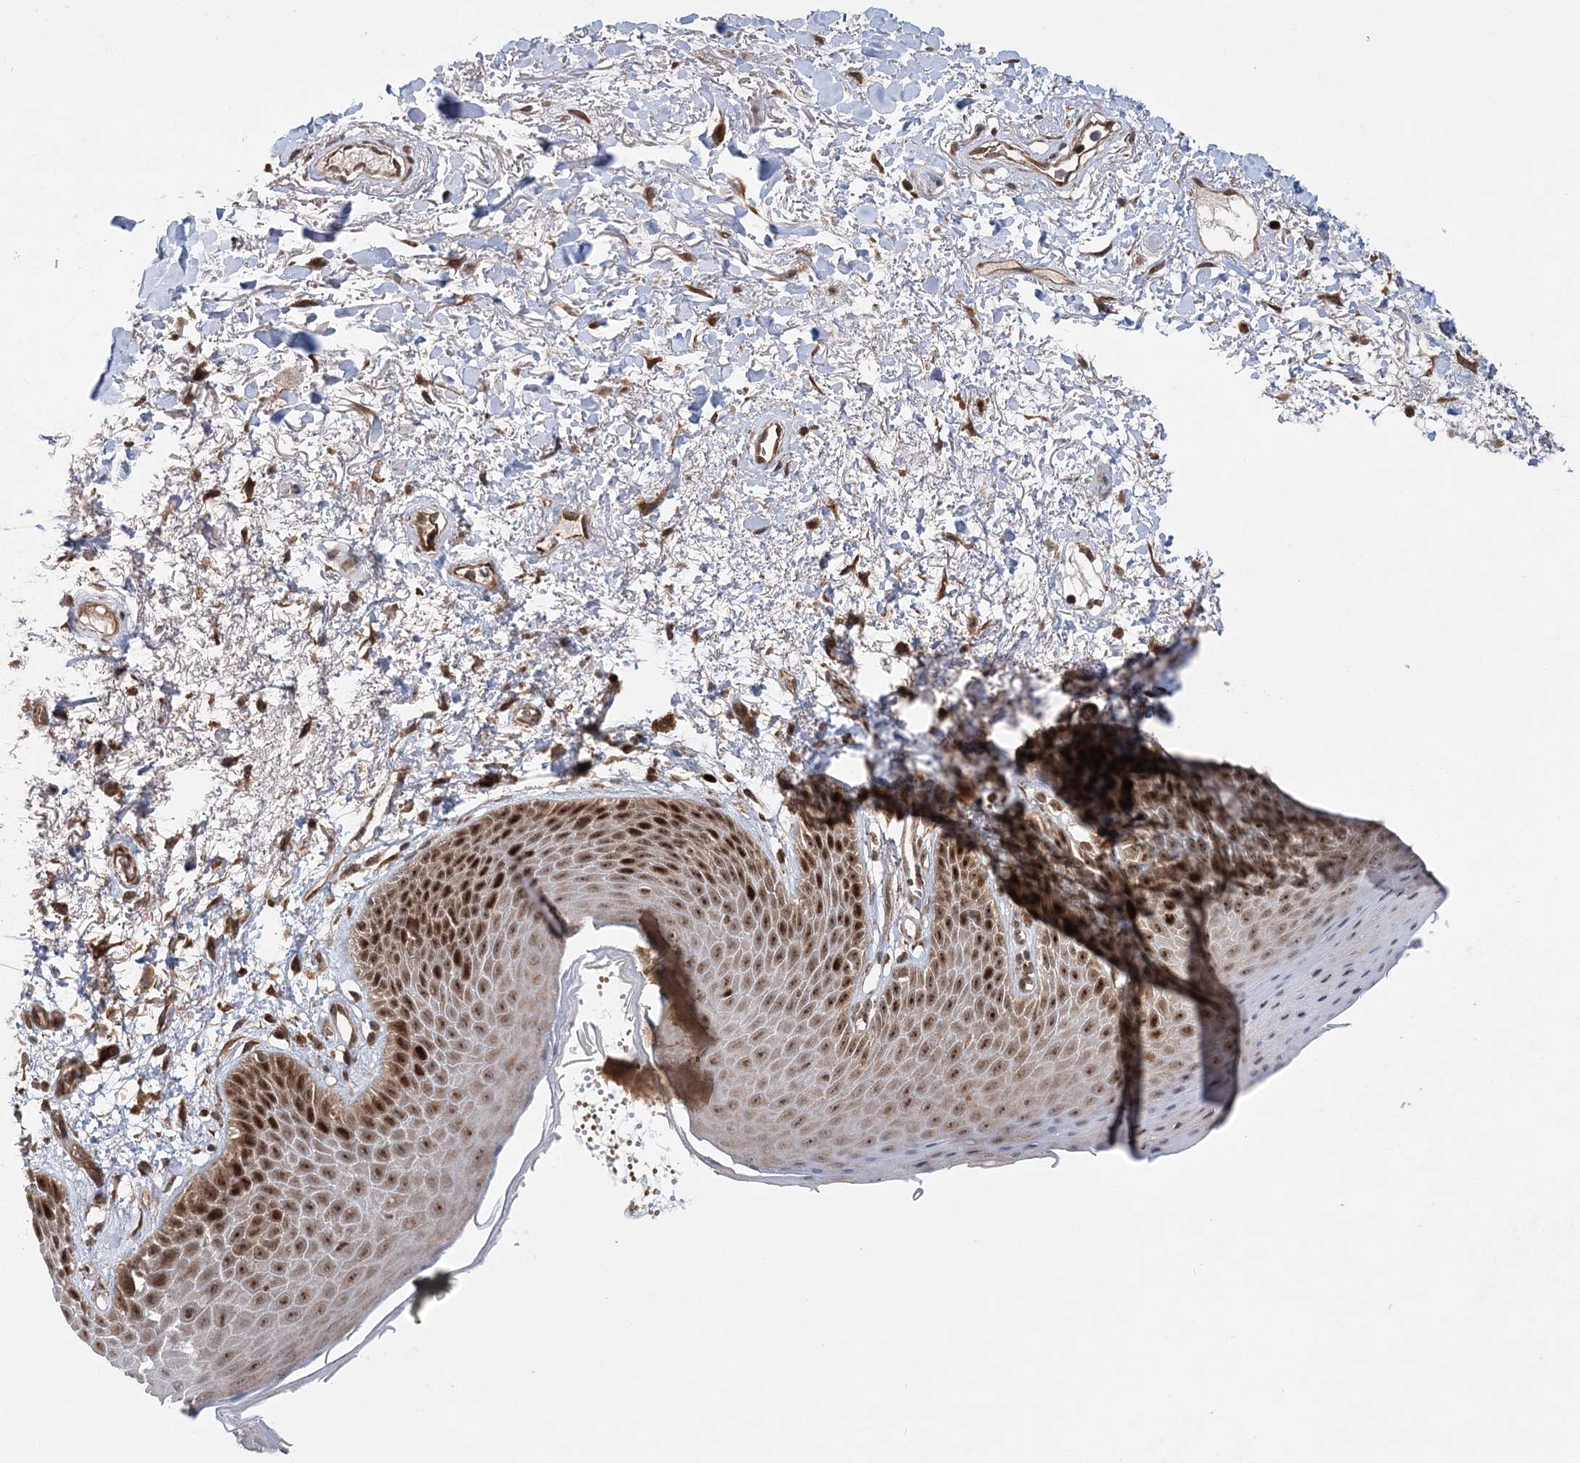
{"staining": {"intensity": "strong", "quantity": "<25%", "location": "cytoplasmic/membranous,nuclear"}, "tissue": "skin", "cell_type": "Epidermal cells", "image_type": "normal", "snomed": [{"axis": "morphology", "description": "Normal tissue, NOS"}, {"axis": "topography", "description": "Anal"}], "caption": "Immunohistochemical staining of normal human skin displays strong cytoplasmic/membranous,nuclear protein positivity in approximately <25% of epidermal cells. The protein of interest is stained brown, and the nuclei are stained in blue (DAB (3,3'-diaminobenzidine) IHC with brightfield microscopy, high magnification).", "gene": "KIF4A", "patient": {"sex": "male", "age": 74}}